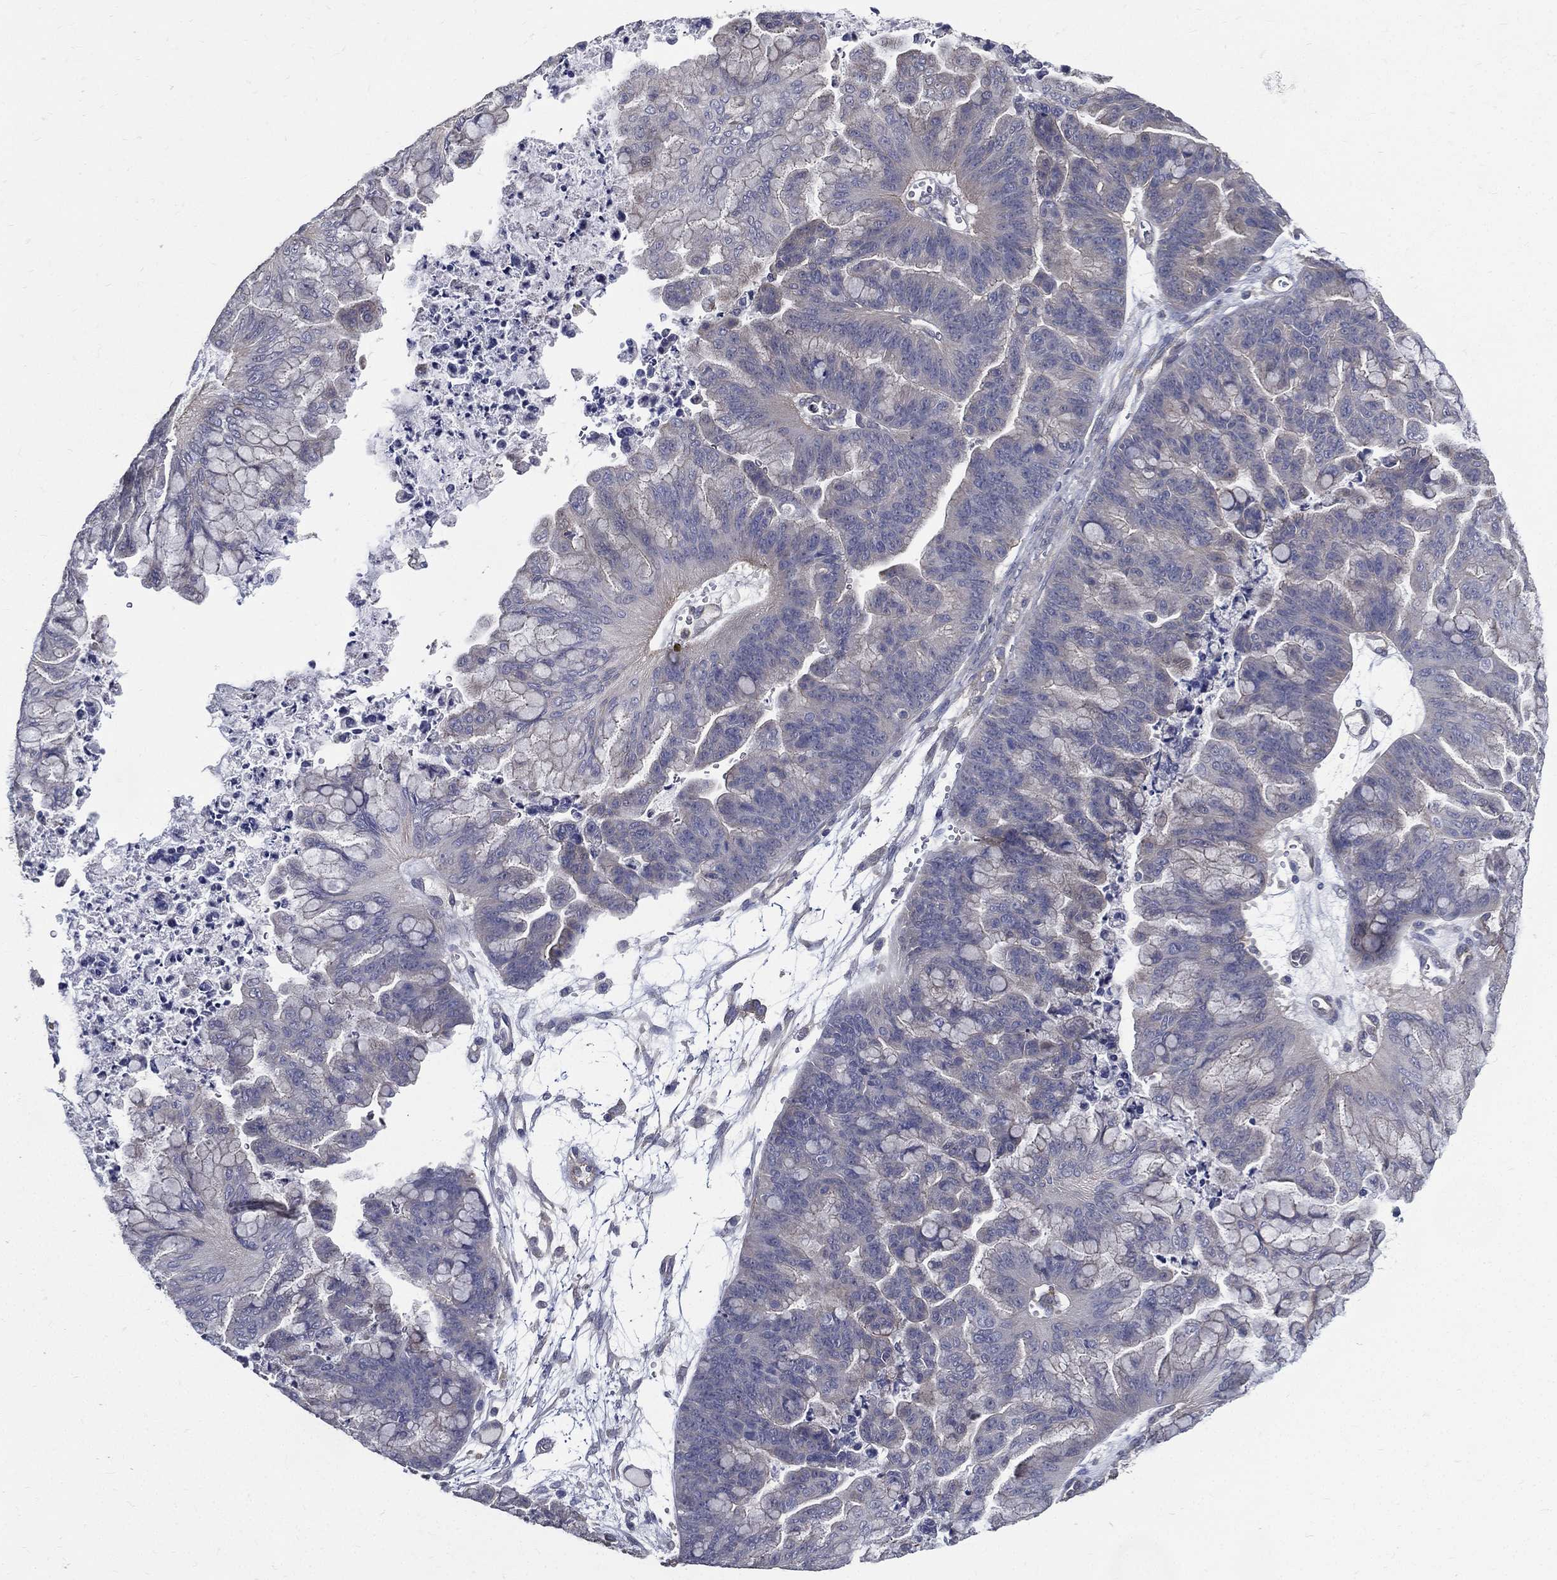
{"staining": {"intensity": "negative", "quantity": "none", "location": "none"}, "tissue": "ovarian cancer", "cell_type": "Tumor cells", "image_type": "cancer", "snomed": [{"axis": "morphology", "description": "Cystadenocarcinoma, mucinous, NOS"}, {"axis": "topography", "description": "Ovary"}], "caption": "Ovarian cancer was stained to show a protein in brown. There is no significant expression in tumor cells.", "gene": "SERPINB2", "patient": {"sex": "female", "age": 67}}